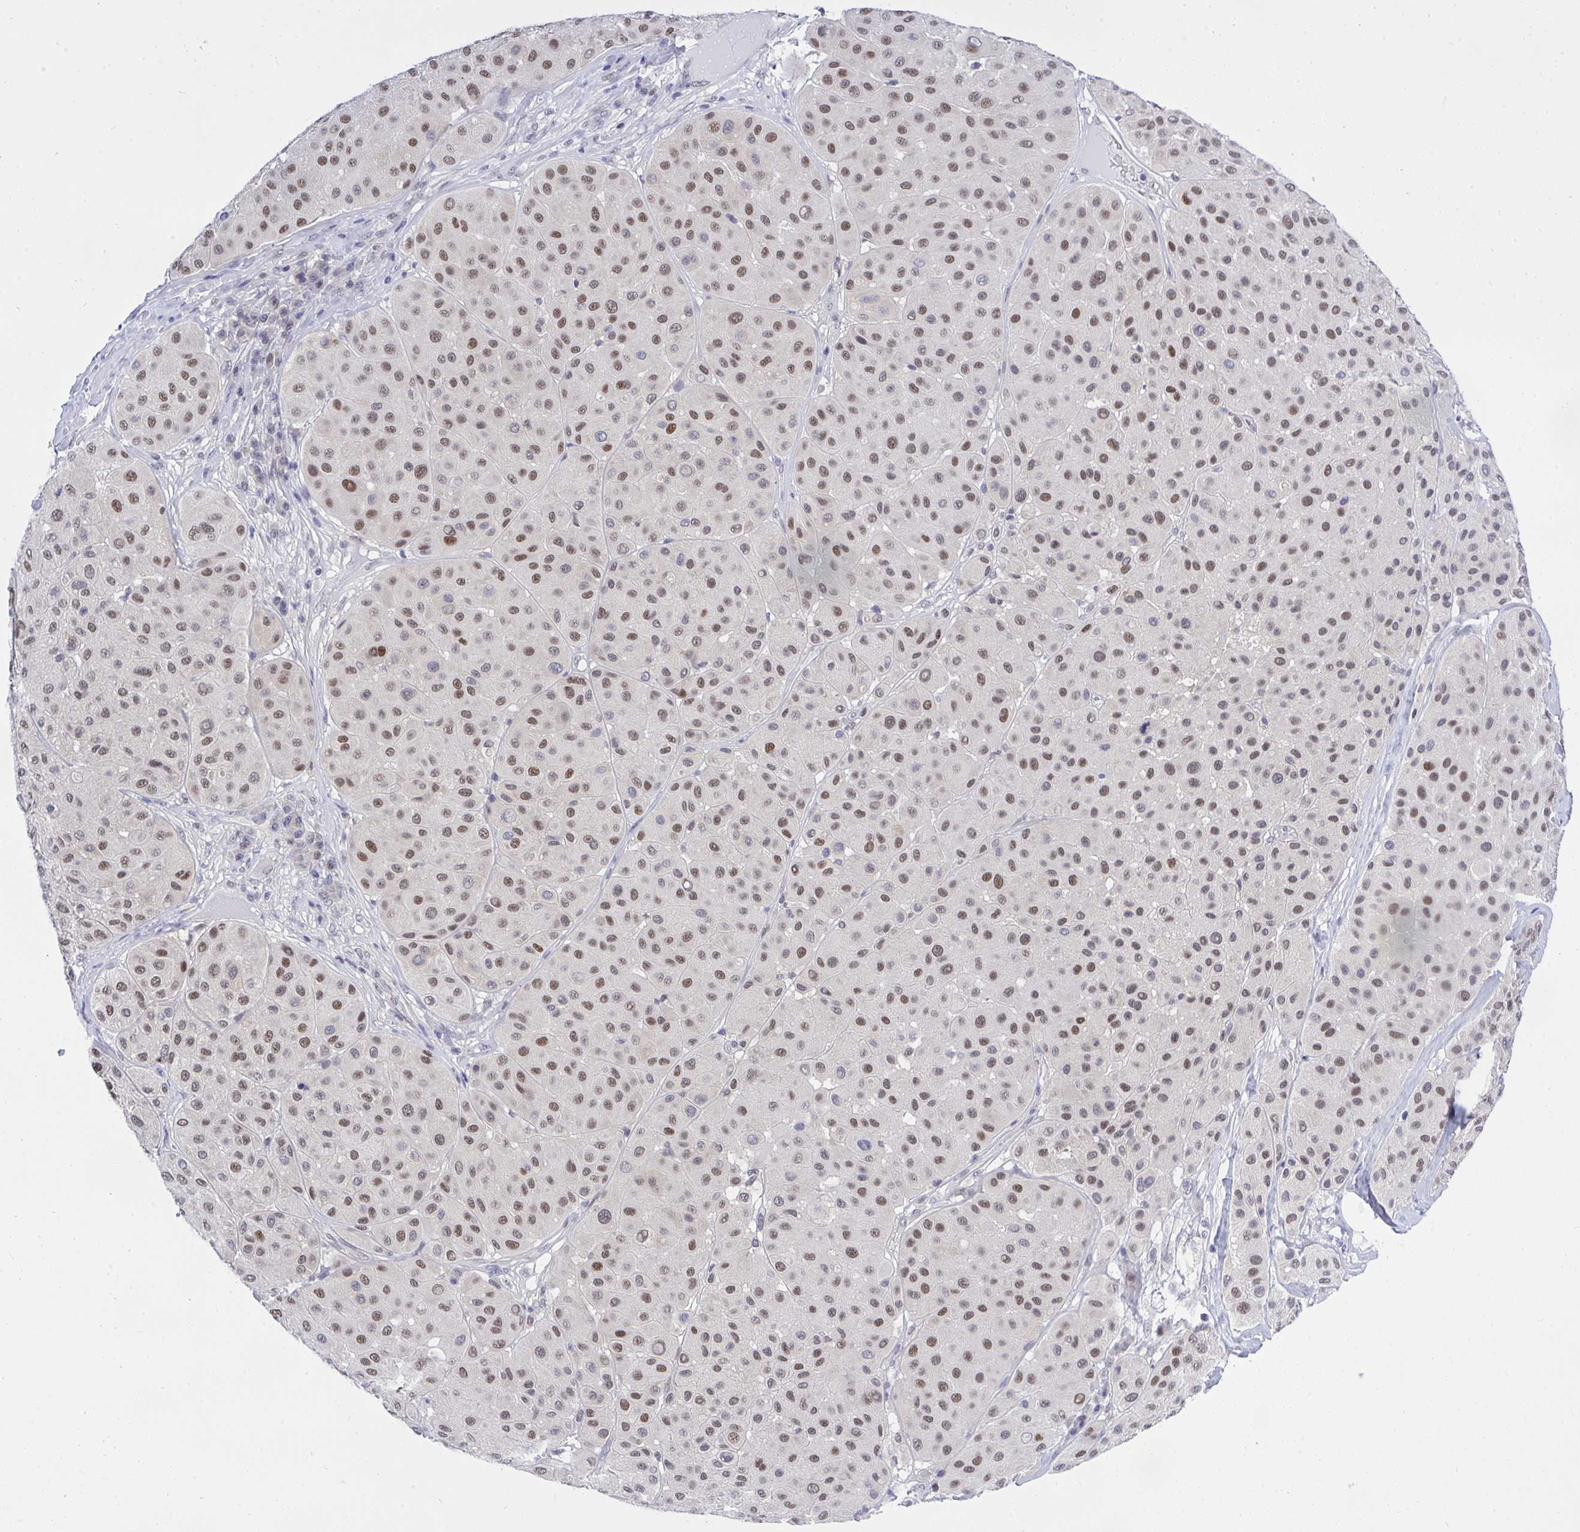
{"staining": {"intensity": "moderate", "quantity": ">75%", "location": "nuclear"}, "tissue": "melanoma", "cell_type": "Tumor cells", "image_type": "cancer", "snomed": [{"axis": "morphology", "description": "Malignant melanoma, Metastatic site"}, {"axis": "topography", "description": "Smooth muscle"}], "caption": "DAB immunohistochemical staining of human melanoma displays moderate nuclear protein expression in approximately >75% of tumor cells.", "gene": "THOP1", "patient": {"sex": "male", "age": 41}}